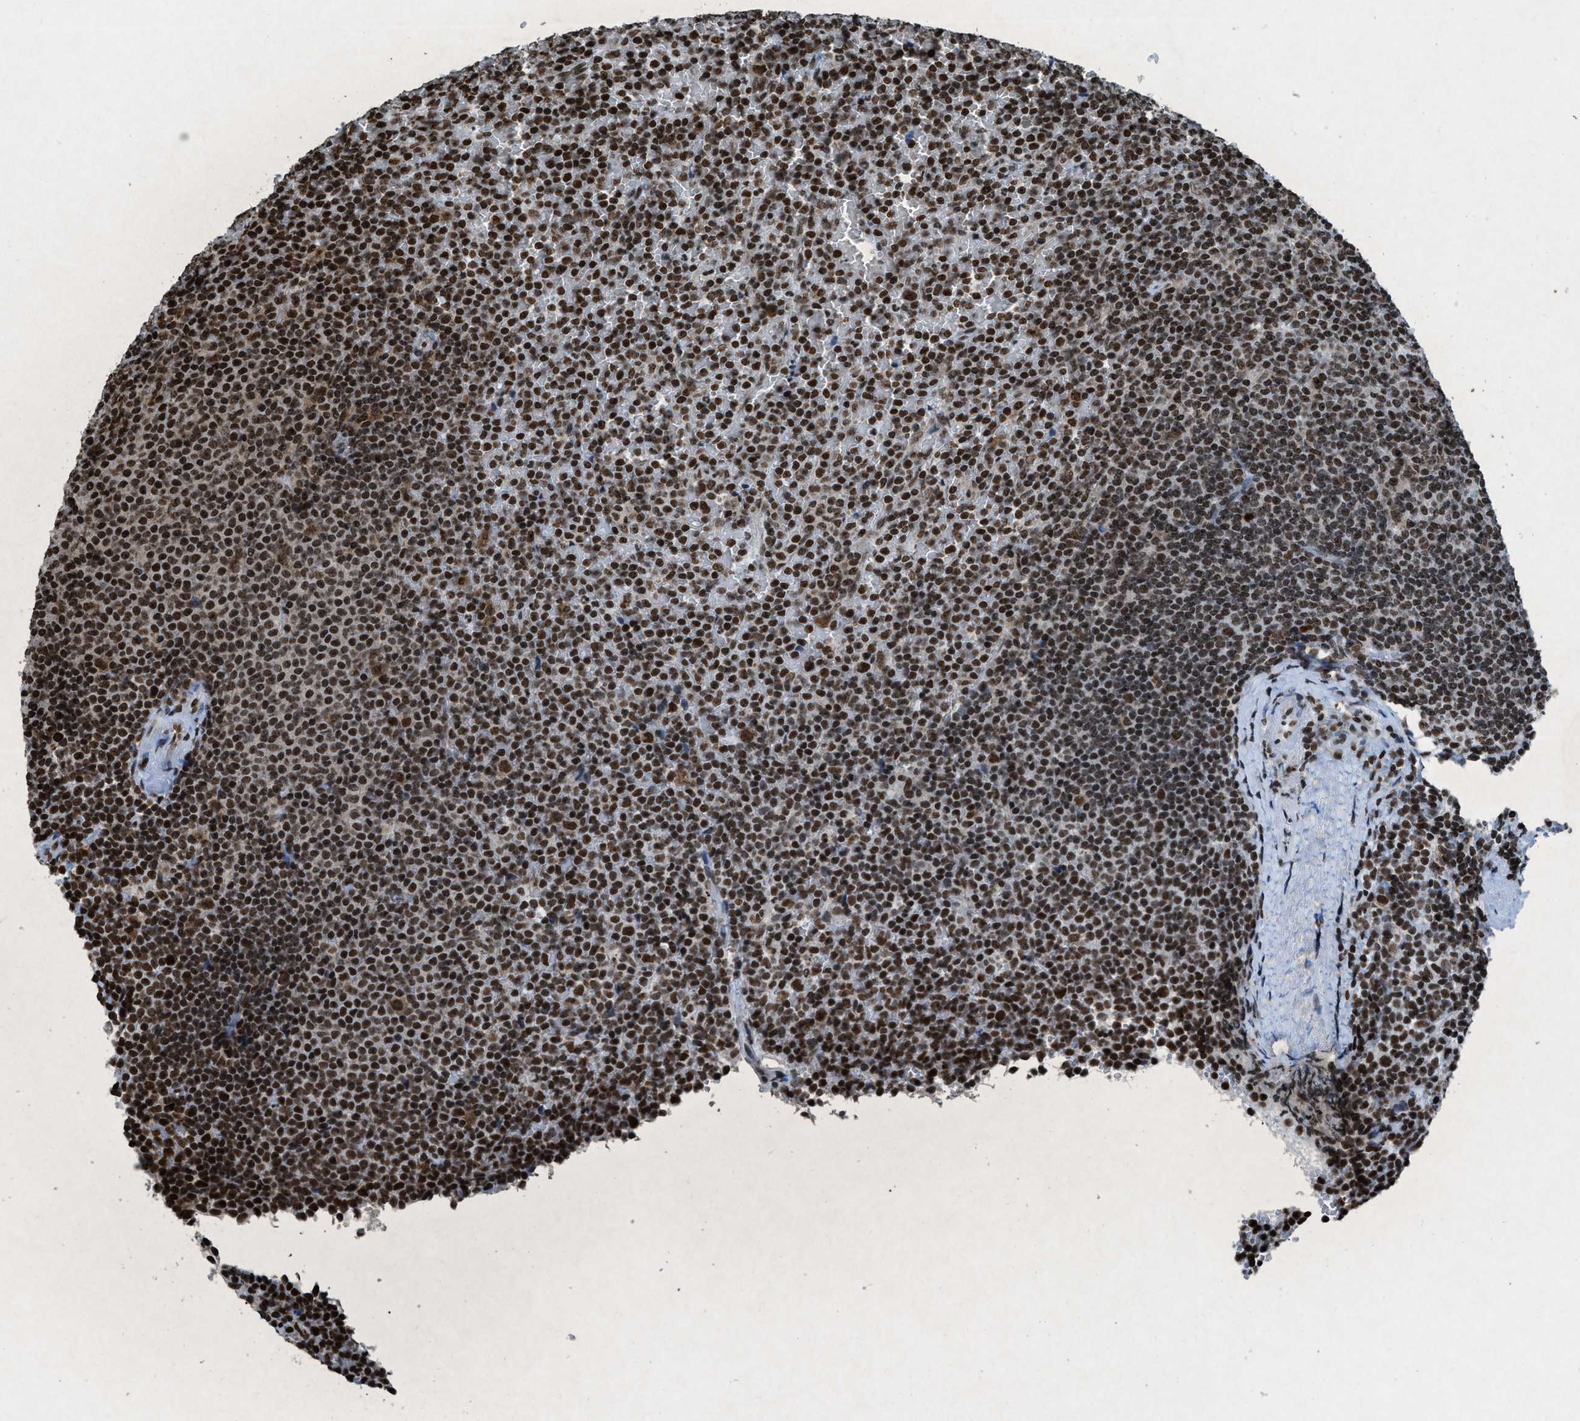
{"staining": {"intensity": "strong", "quantity": ">75%", "location": "nuclear"}, "tissue": "lymphoma", "cell_type": "Tumor cells", "image_type": "cancer", "snomed": [{"axis": "morphology", "description": "Malignant lymphoma, non-Hodgkin's type, Low grade"}, {"axis": "topography", "description": "Spleen"}], "caption": "A high-resolution histopathology image shows immunohistochemistry staining of malignant lymphoma, non-Hodgkin's type (low-grade), which exhibits strong nuclear staining in approximately >75% of tumor cells.", "gene": "NXF1", "patient": {"sex": "female", "age": 77}}